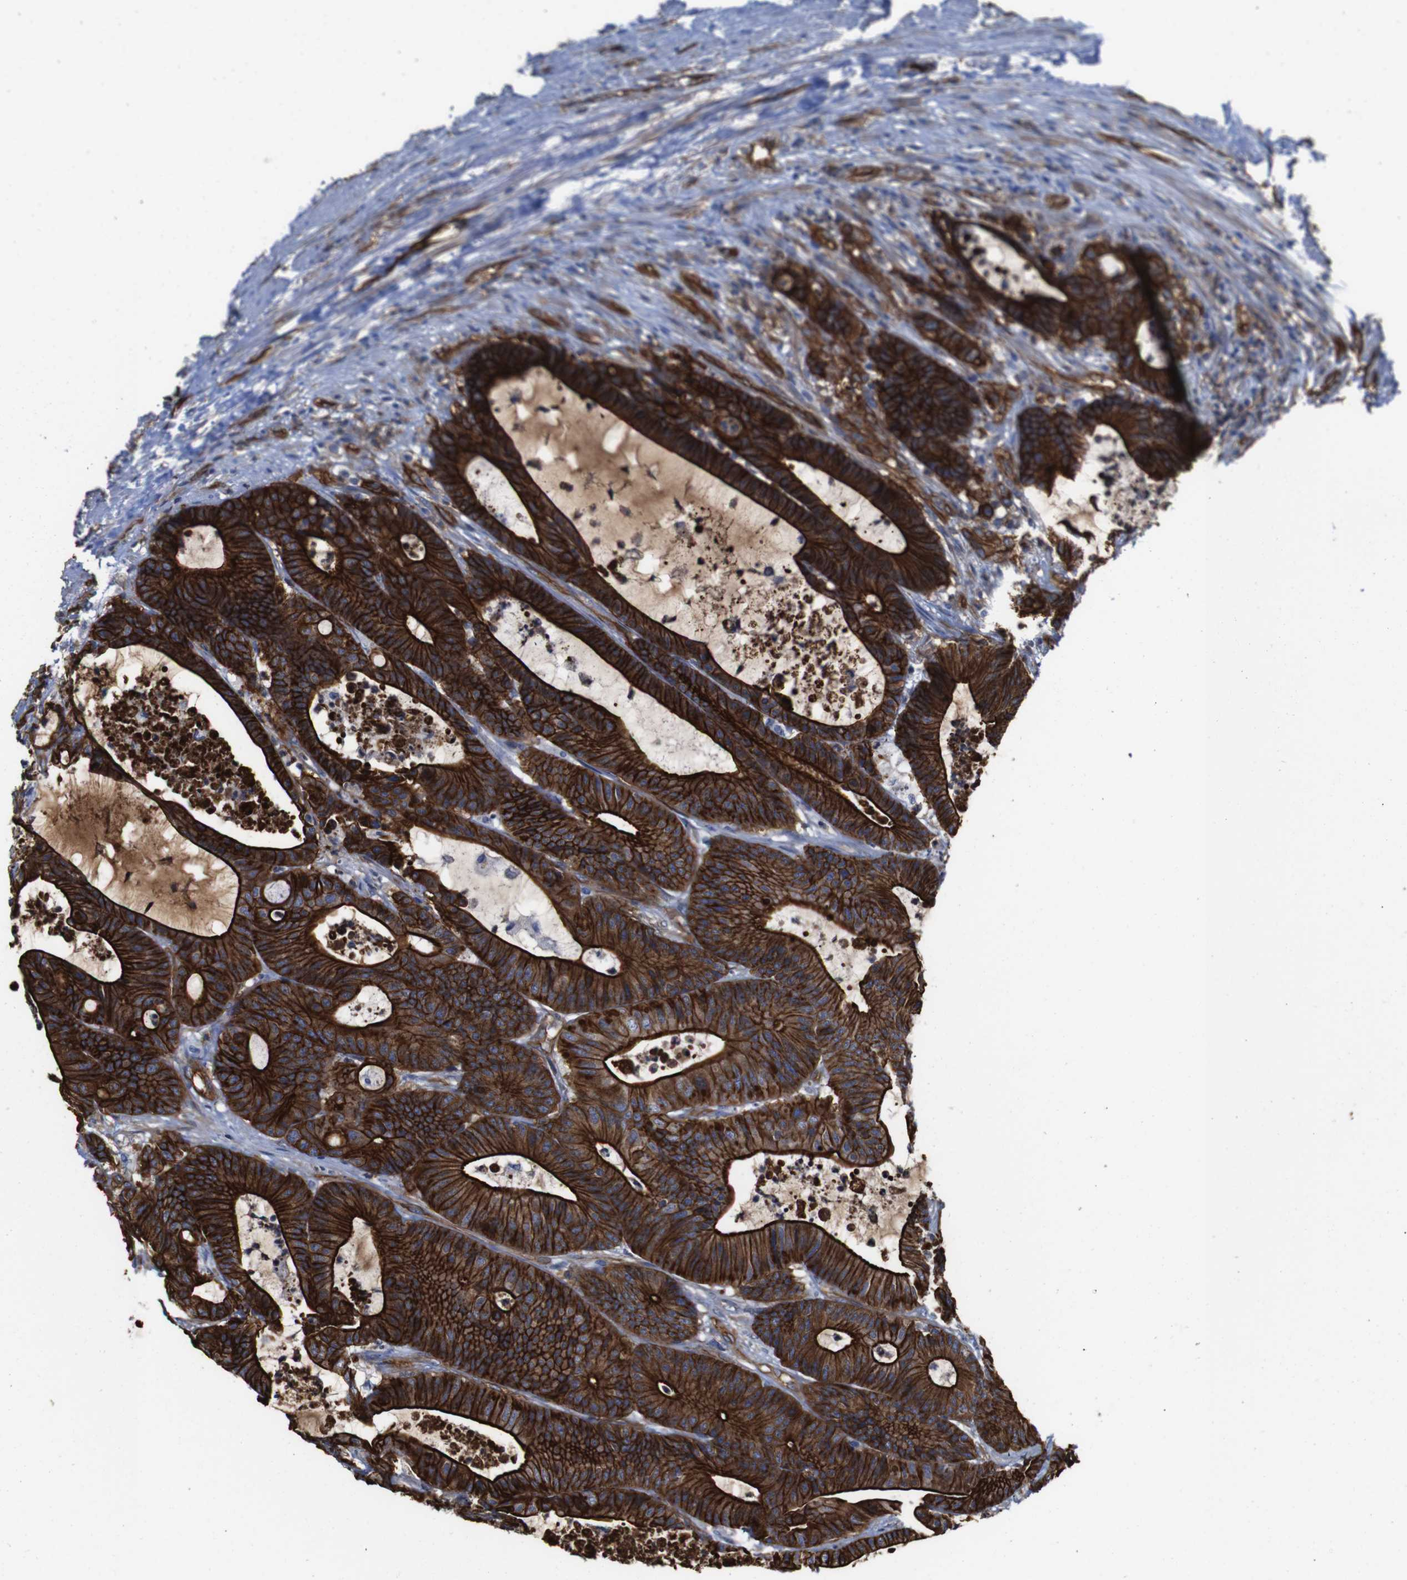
{"staining": {"intensity": "strong", "quantity": ">75%", "location": "cytoplasmic/membranous"}, "tissue": "colorectal cancer", "cell_type": "Tumor cells", "image_type": "cancer", "snomed": [{"axis": "morphology", "description": "Adenocarcinoma, NOS"}, {"axis": "topography", "description": "Colon"}], "caption": "A high-resolution histopathology image shows immunohistochemistry (IHC) staining of colorectal cancer (adenocarcinoma), which shows strong cytoplasmic/membranous expression in approximately >75% of tumor cells. (IHC, brightfield microscopy, high magnification).", "gene": "SPTBN1", "patient": {"sex": "female", "age": 84}}